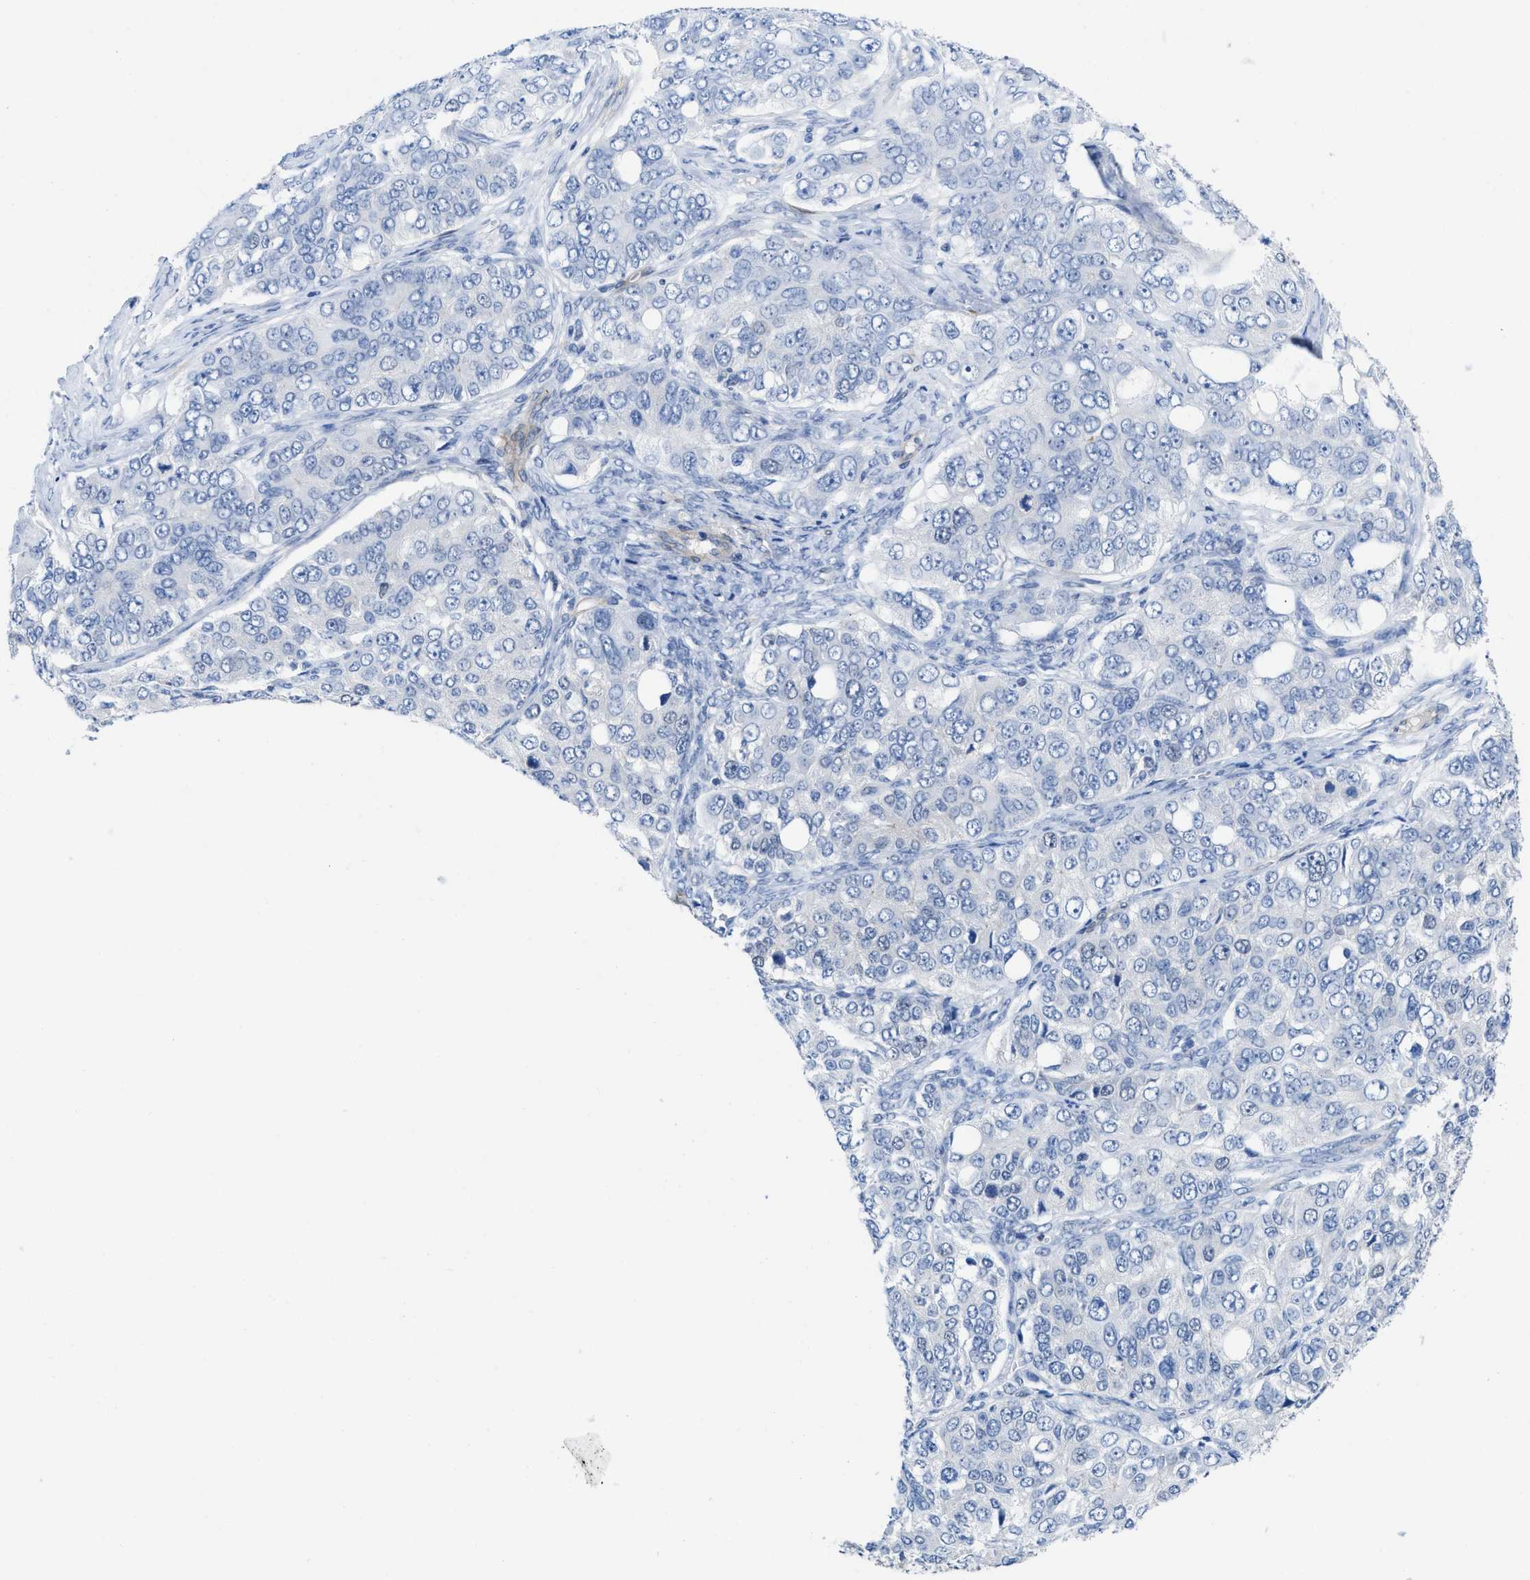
{"staining": {"intensity": "negative", "quantity": "none", "location": "none"}, "tissue": "ovarian cancer", "cell_type": "Tumor cells", "image_type": "cancer", "snomed": [{"axis": "morphology", "description": "Carcinoma, endometroid"}, {"axis": "topography", "description": "Ovary"}], "caption": "This micrograph is of ovarian cancer stained with immunohistochemistry (IHC) to label a protein in brown with the nuclei are counter-stained blue. There is no staining in tumor cells.", "gene": "PDLIM5", "patient": {"sex": "female", "age": 51}}